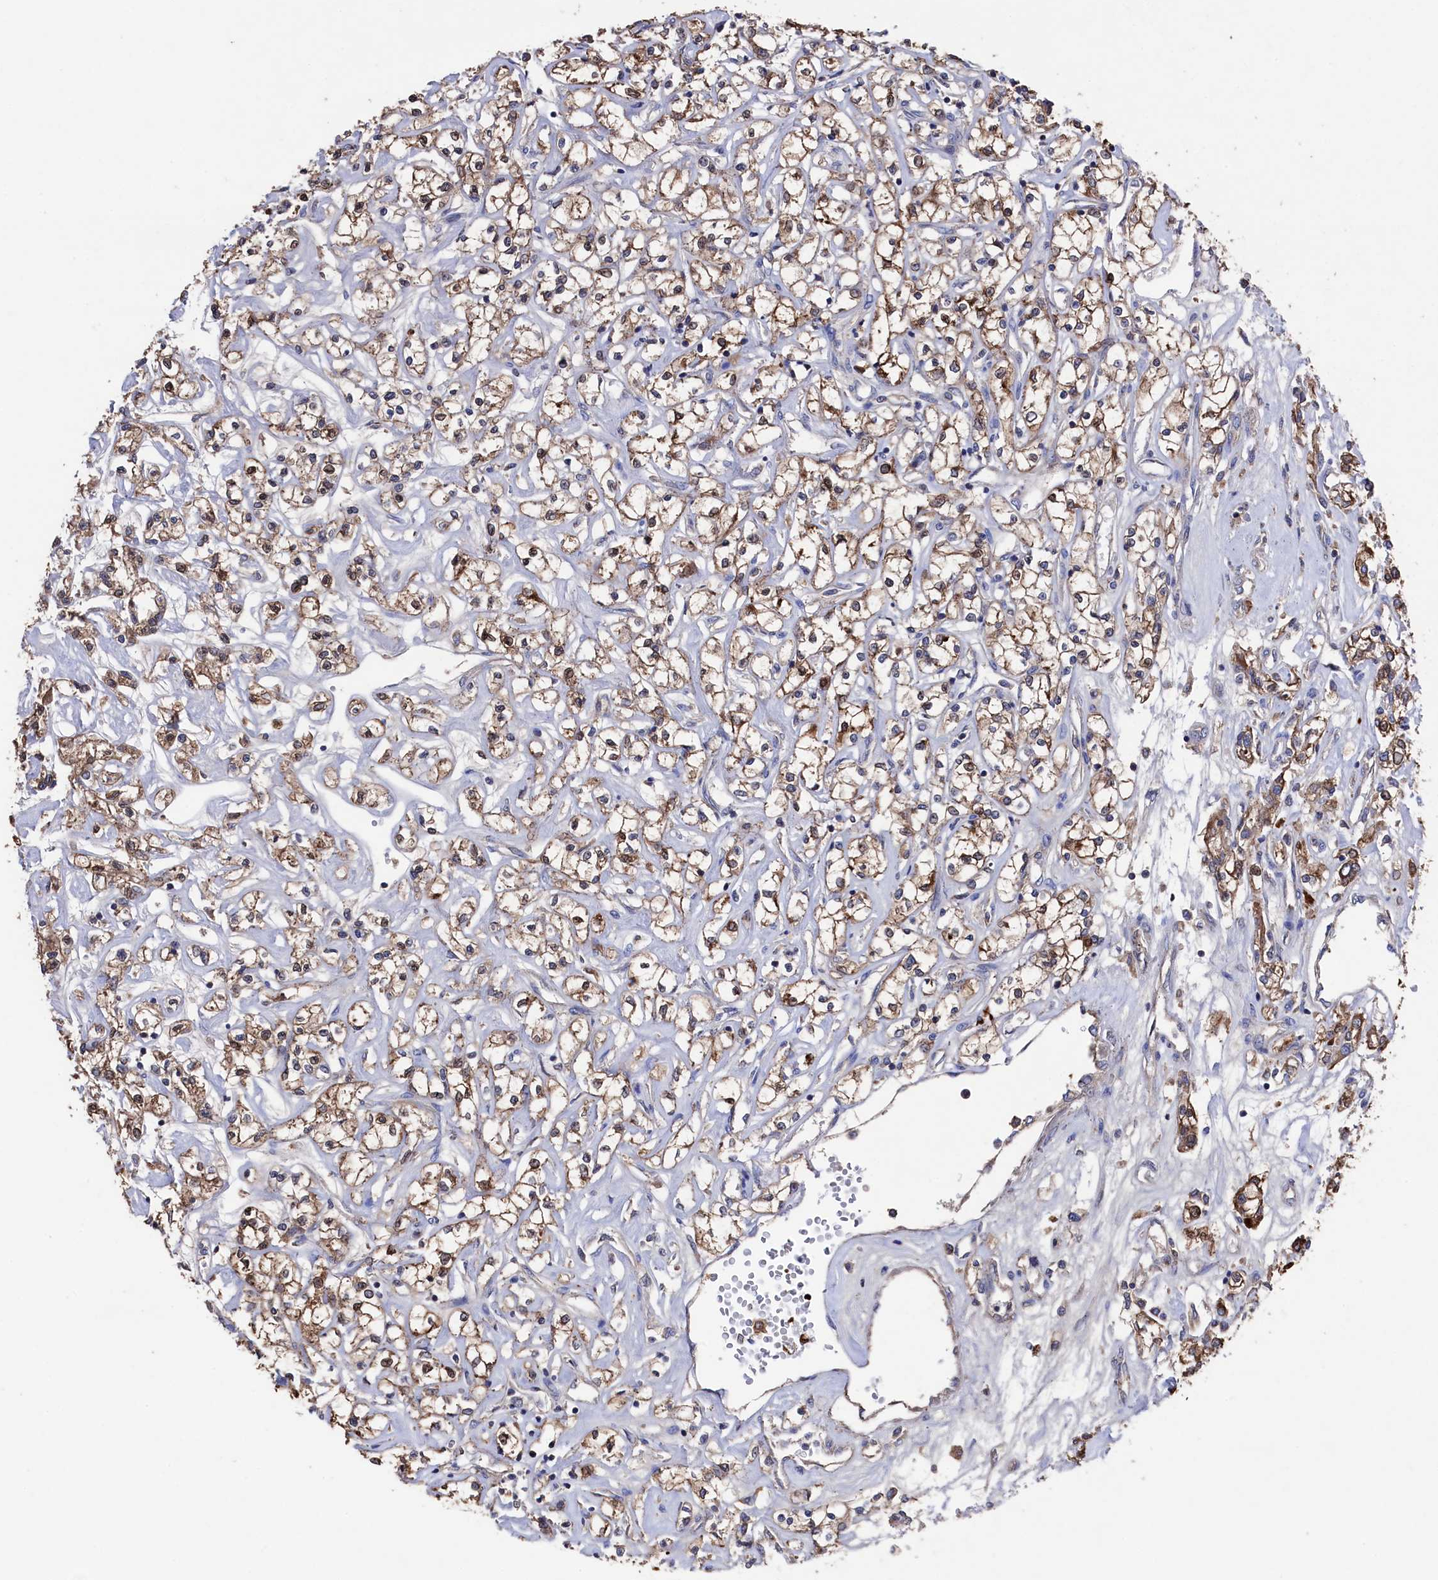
{"staining": {"intensity": "strong", "quantity": "25%-75%", "location": "cytoplasmic/membranous,nuclear"}, "tissue": "renal cancer", "cell_type": "Tumor cells", "image_type": "cancer", "snomed": [{"axis": "morphology", "description": "Adenocarcinoma, NOS"}, {"axis": "topography", "description": "Kidney"}], "caption": "Protein staining shows strong cytoplasmic/membranous and nuclear staining in approximately 25%-75% of tumor cells in renal cancer.", "gene": "TK2", "patient": {"sex": "female", "age": 59}}